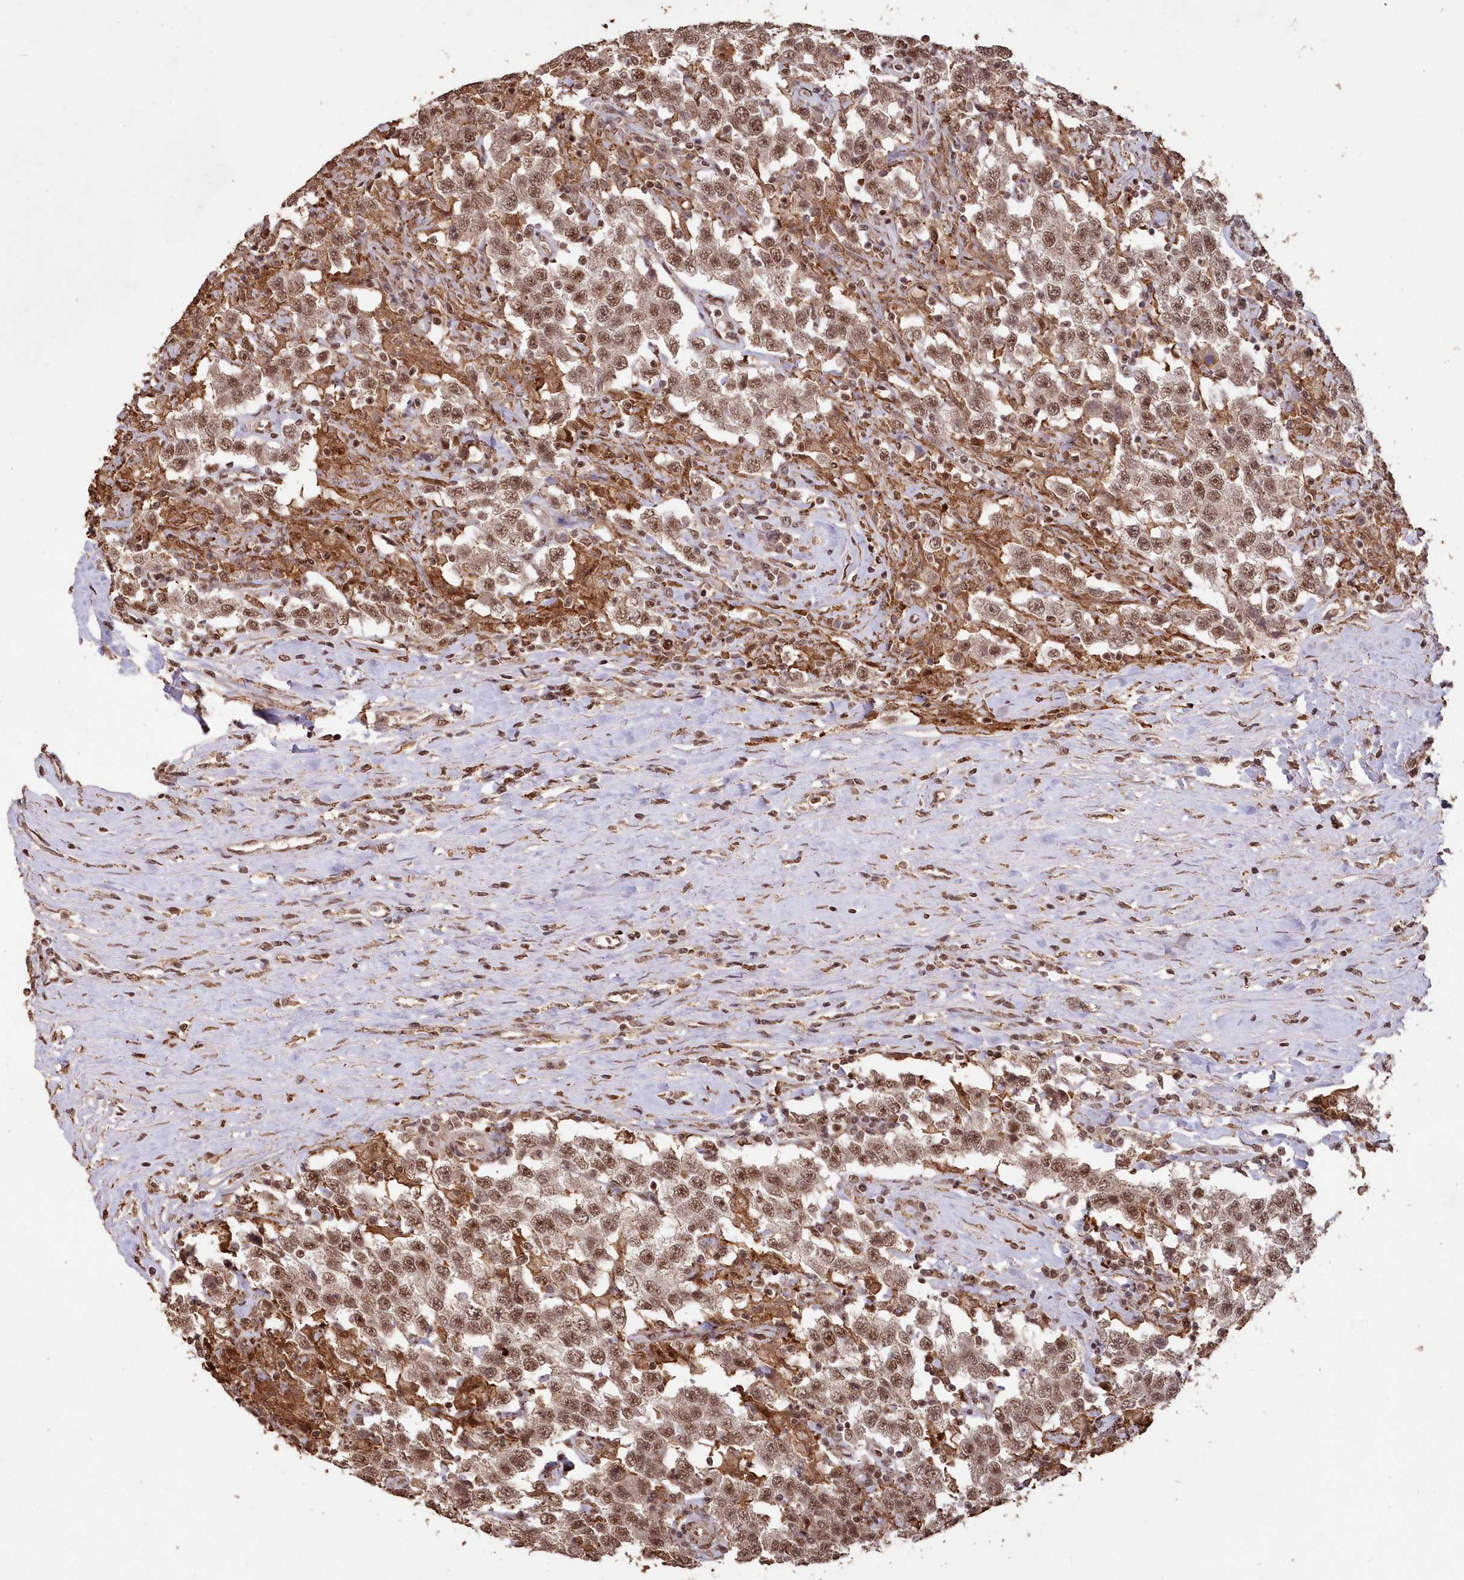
{"staining": {"intensity": "moderate", "quantity": ">75%", "location": "nuclear"}, "tissue": "testis cancer", "cell_type": "Tumor cells", "image_type": "cancer", "snomed": [{"axis": "morphology", "description": "Seminoma, NOS"}, {"axis": "topography", "description": "Testis"}], "caption": "Testis cancer (seminoma) tissue demonstrates moderate nuclear positivity in approximately >75% of tumor cells The protein is stained brown, and the nuclei are stained in blue (DAB (3,3'-diaminobenzidine) IHC with brightfield microscopy, high magnification).", "gene": "PDS5A", "patient": {"sex": "male", "age": 41}}